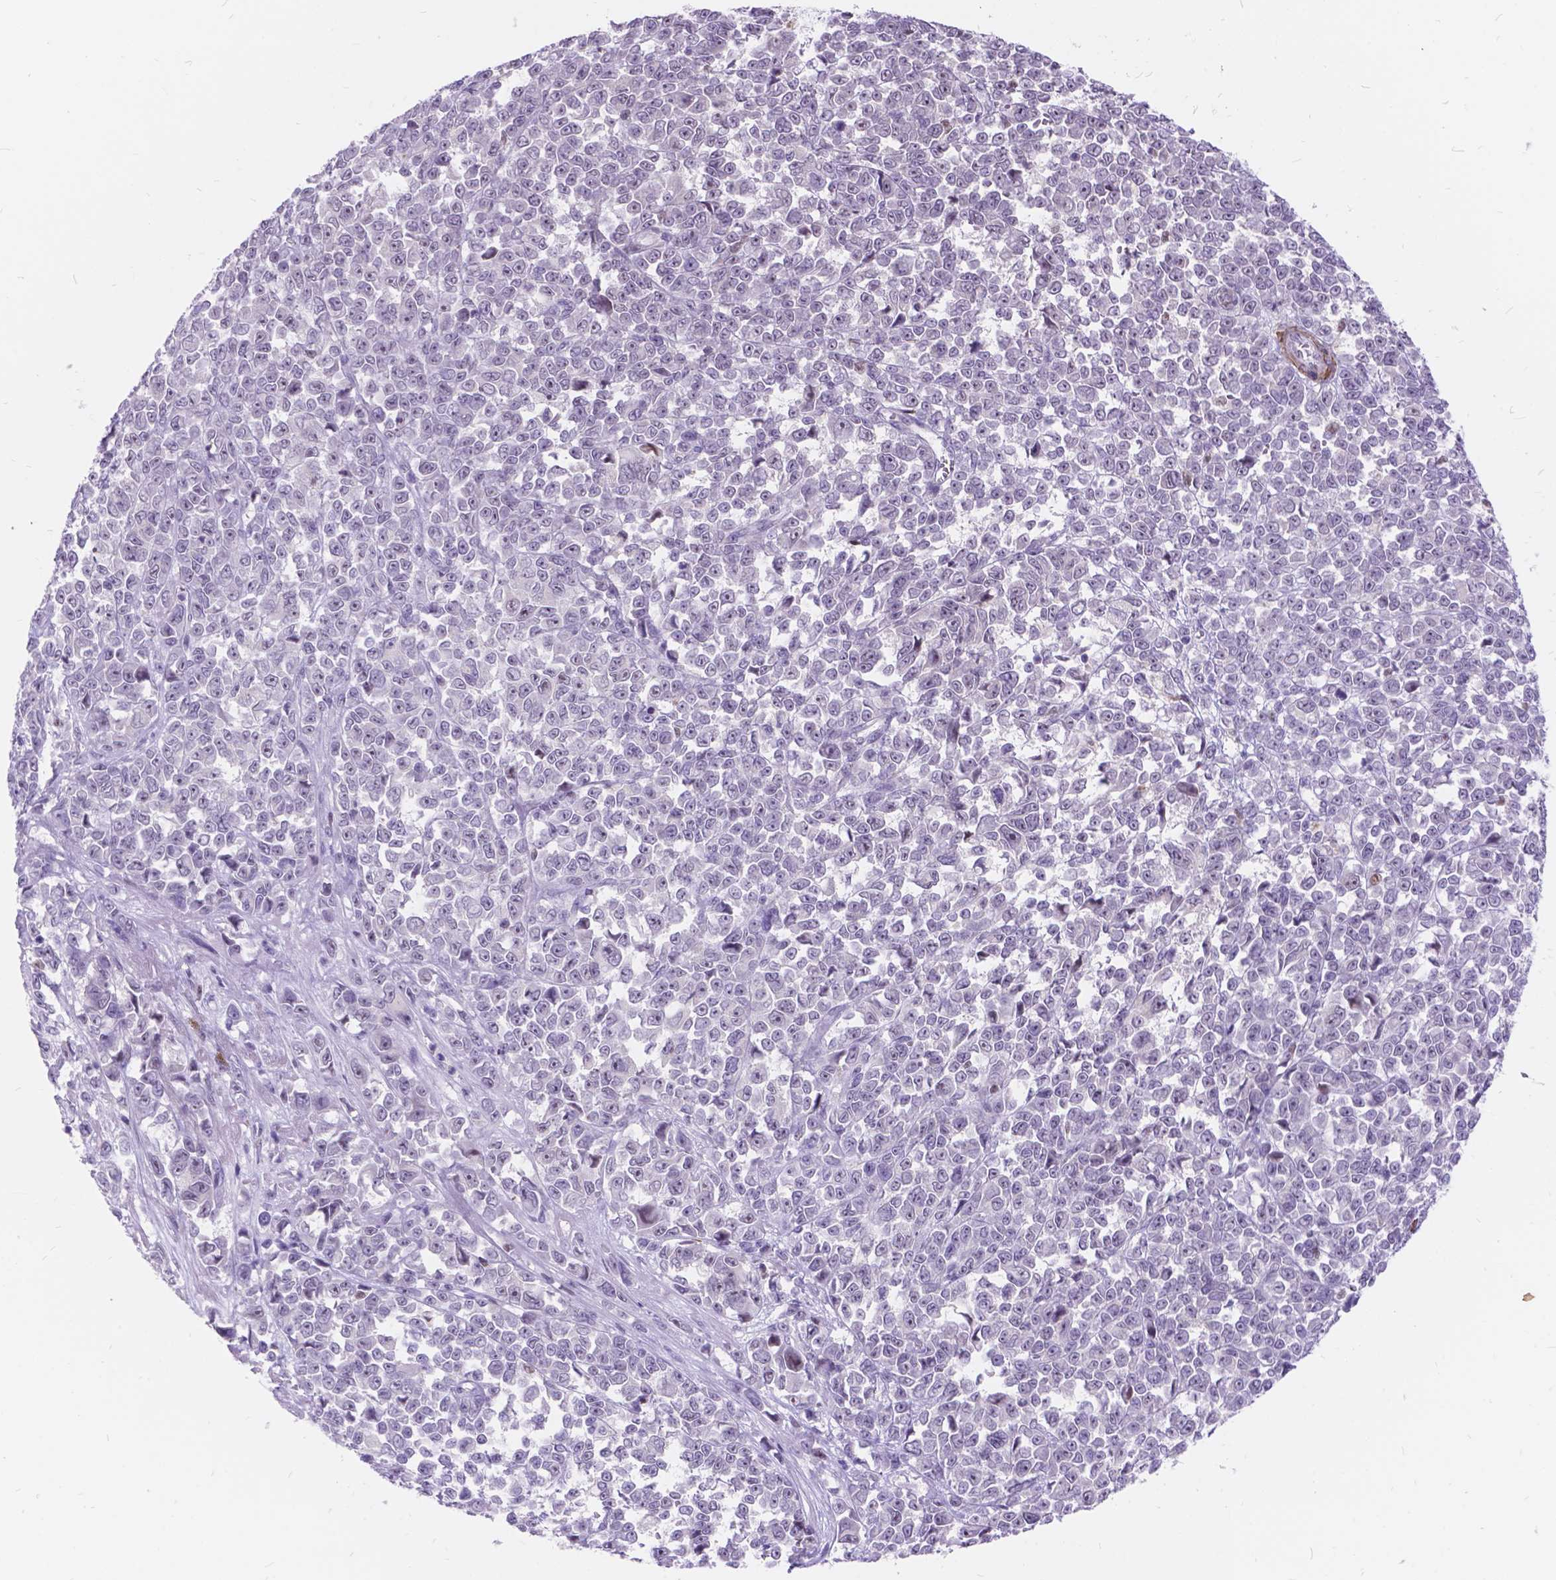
{"staining": {"intensity": "negative", "quantity": "none", "location": "none"}, "tissue": "melanoma", "cell_type": "Tumor cells", "image_type": "cancer", "snomed": [{"axis": "morphology", "description": "Malignant melanoma, NOS"}, {"axis": "topography", "description": "Skin"}], "caption": "Tumor cells are negative for brown protein staining in melanoma.", "gene": "MAN2C1", "patient": {"sex": "female", "age": 95}}